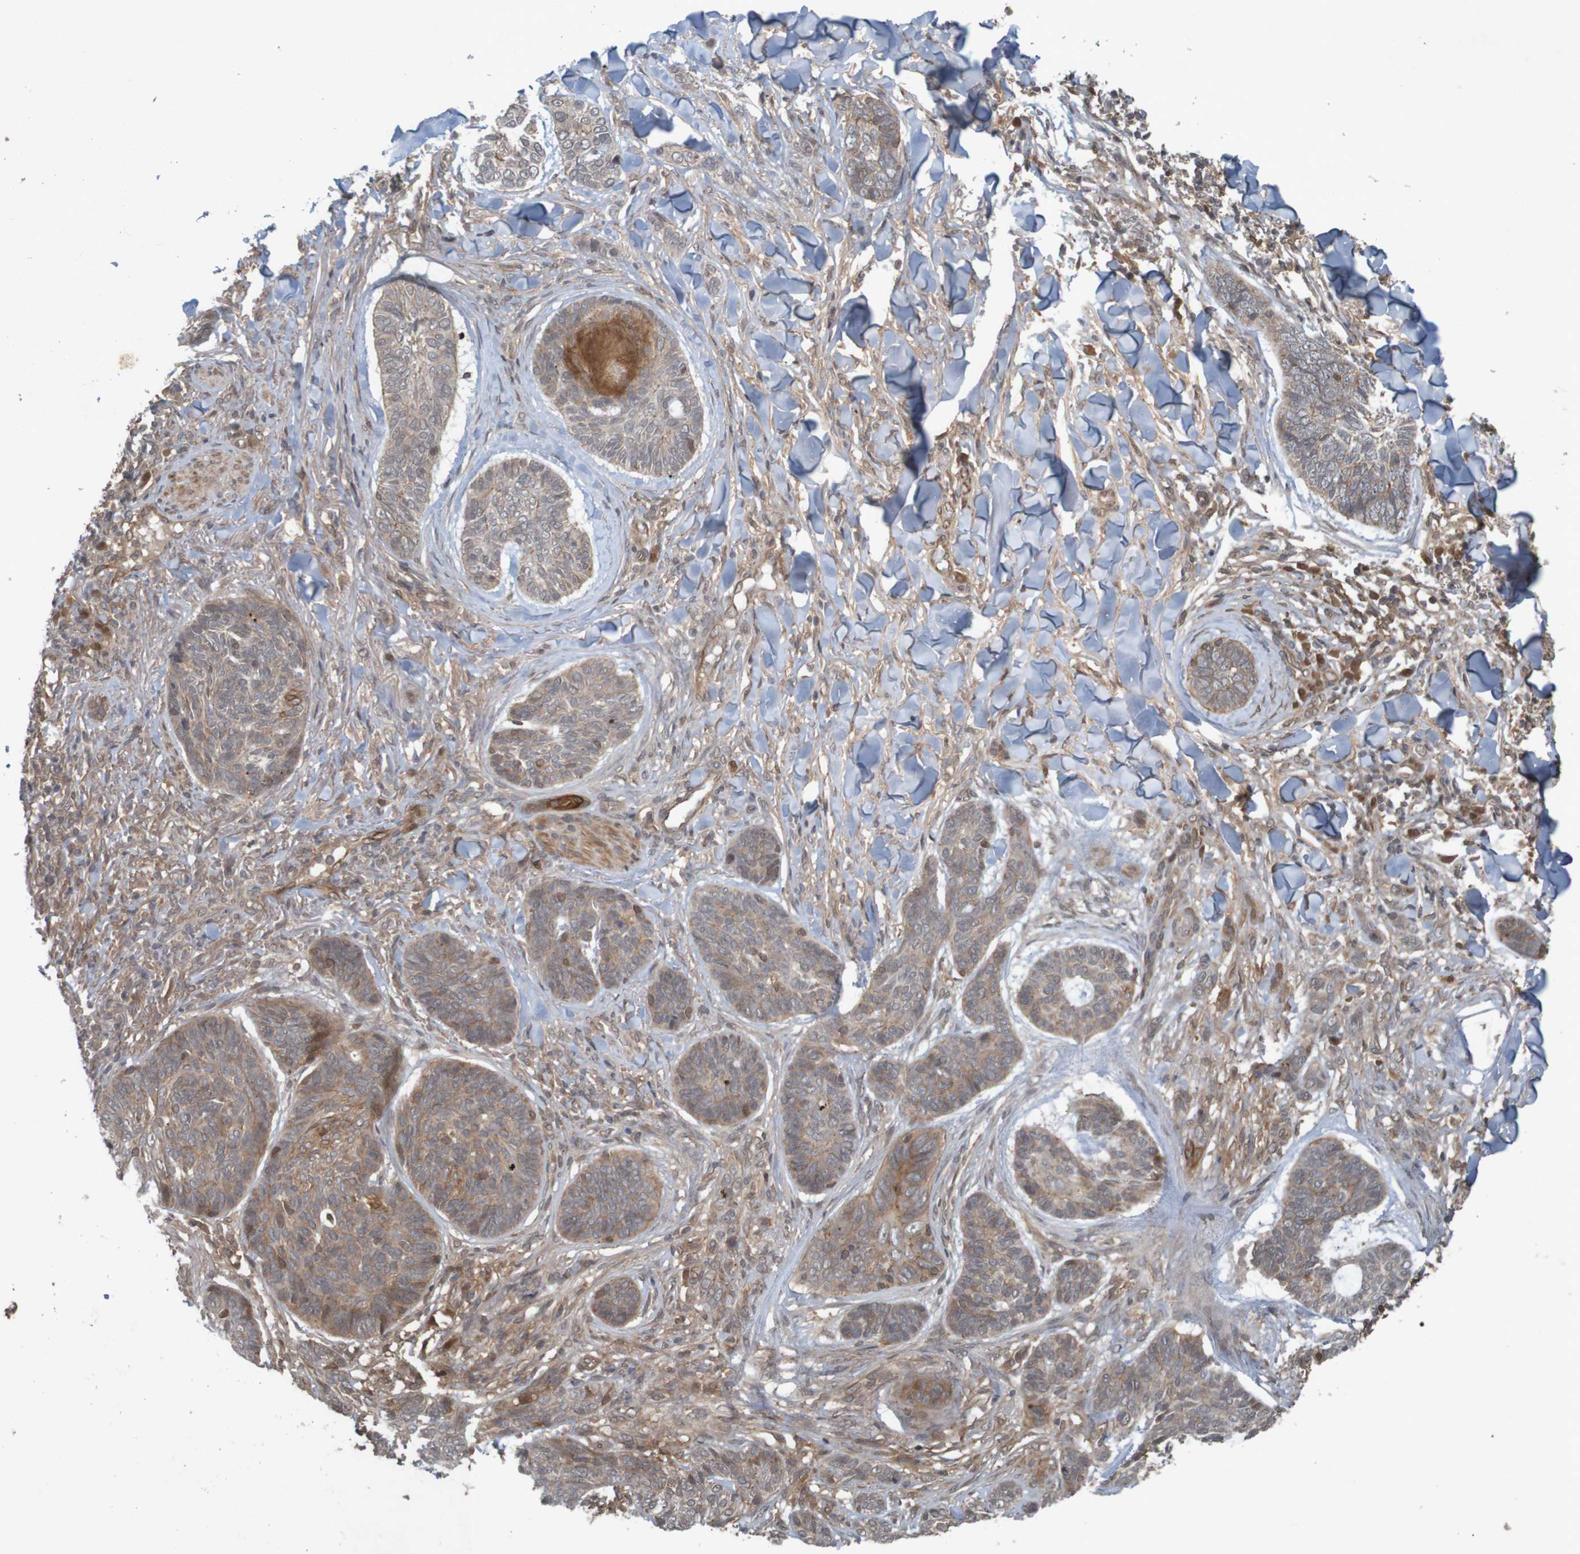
{"staining": {"intensity": "moderate", "quantity": "25%-75%", "location": "cytoplasmic/membranous"}, "tissue": "skin cancer", "cell_type": "Tumor cells", "image_type": "cancer", "snomed": [{"axis": "morphology", "description": "Basal cell carcinoma"}, {"axis": "topography", "description": "Skin"}], "caption": "This image reveals IHC staining of human basal cell carcinoma (skin), with medium moderate cytoplasmic/membranous expression in approximately 25%-75% of tumor cells.", "gene": "ARHGEF11", "patient": {"sex": "male", "age": 43}}